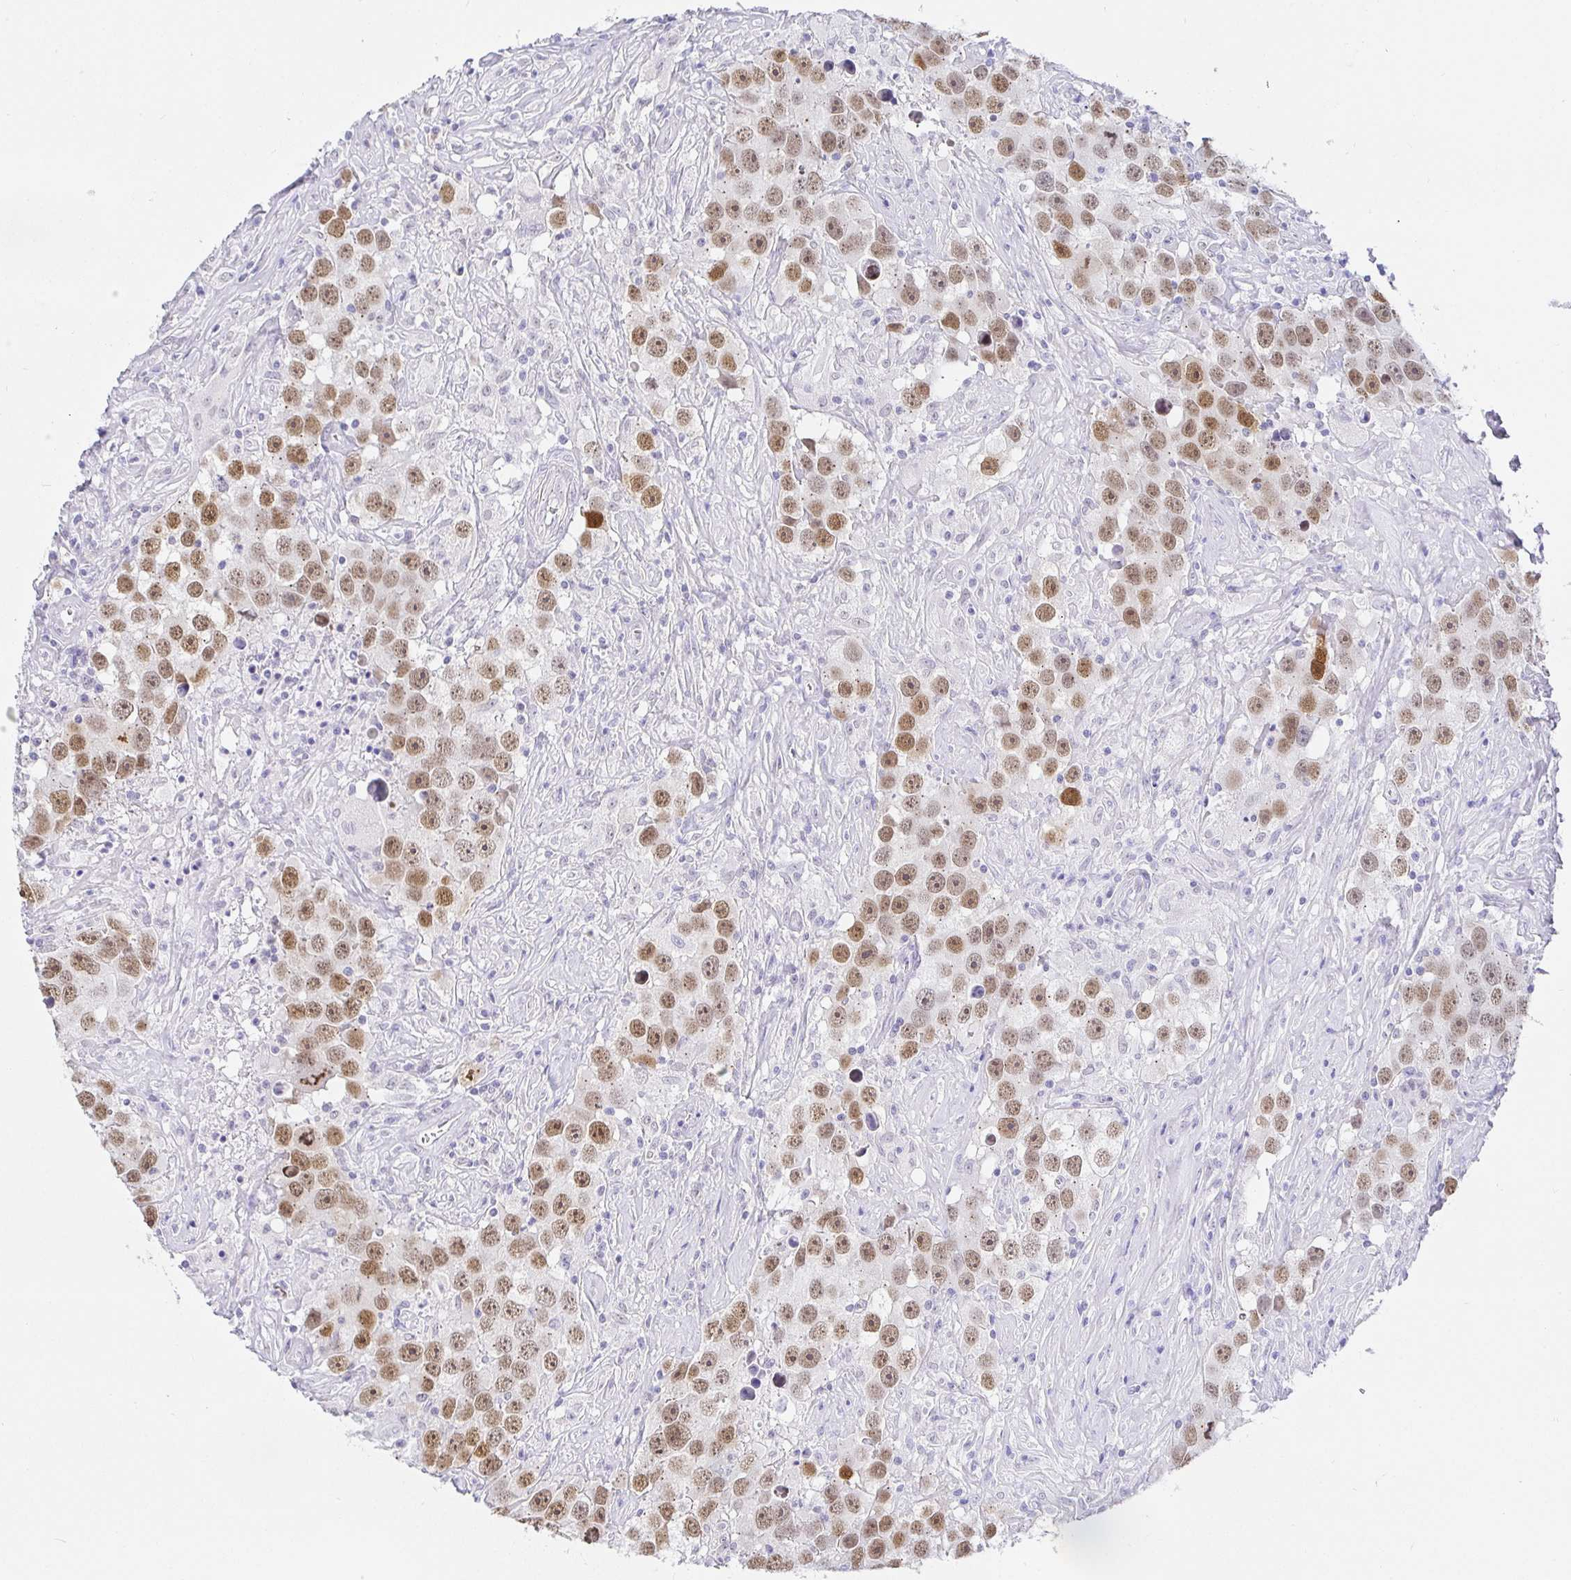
{"staining": {"intensity": "moderate", "quantity": ">75%", "location": "nuclear"}, "tissue": "testis cancer", "cell_type": "Tumor cells", "image_type": "cancer", "snomed": [{"axis": "morphology", "description": "Seminoma, NOS"}, {"axis": "topography", "description": "Testis"}], "caption": "The image demonstrates immunohistochemical staining of testis cancer. There is moderate nuclear expression is present in approximately >75% of tumor cells.", "gene": "EZHIP", "patient": {"sex": "male", "age": 49}}